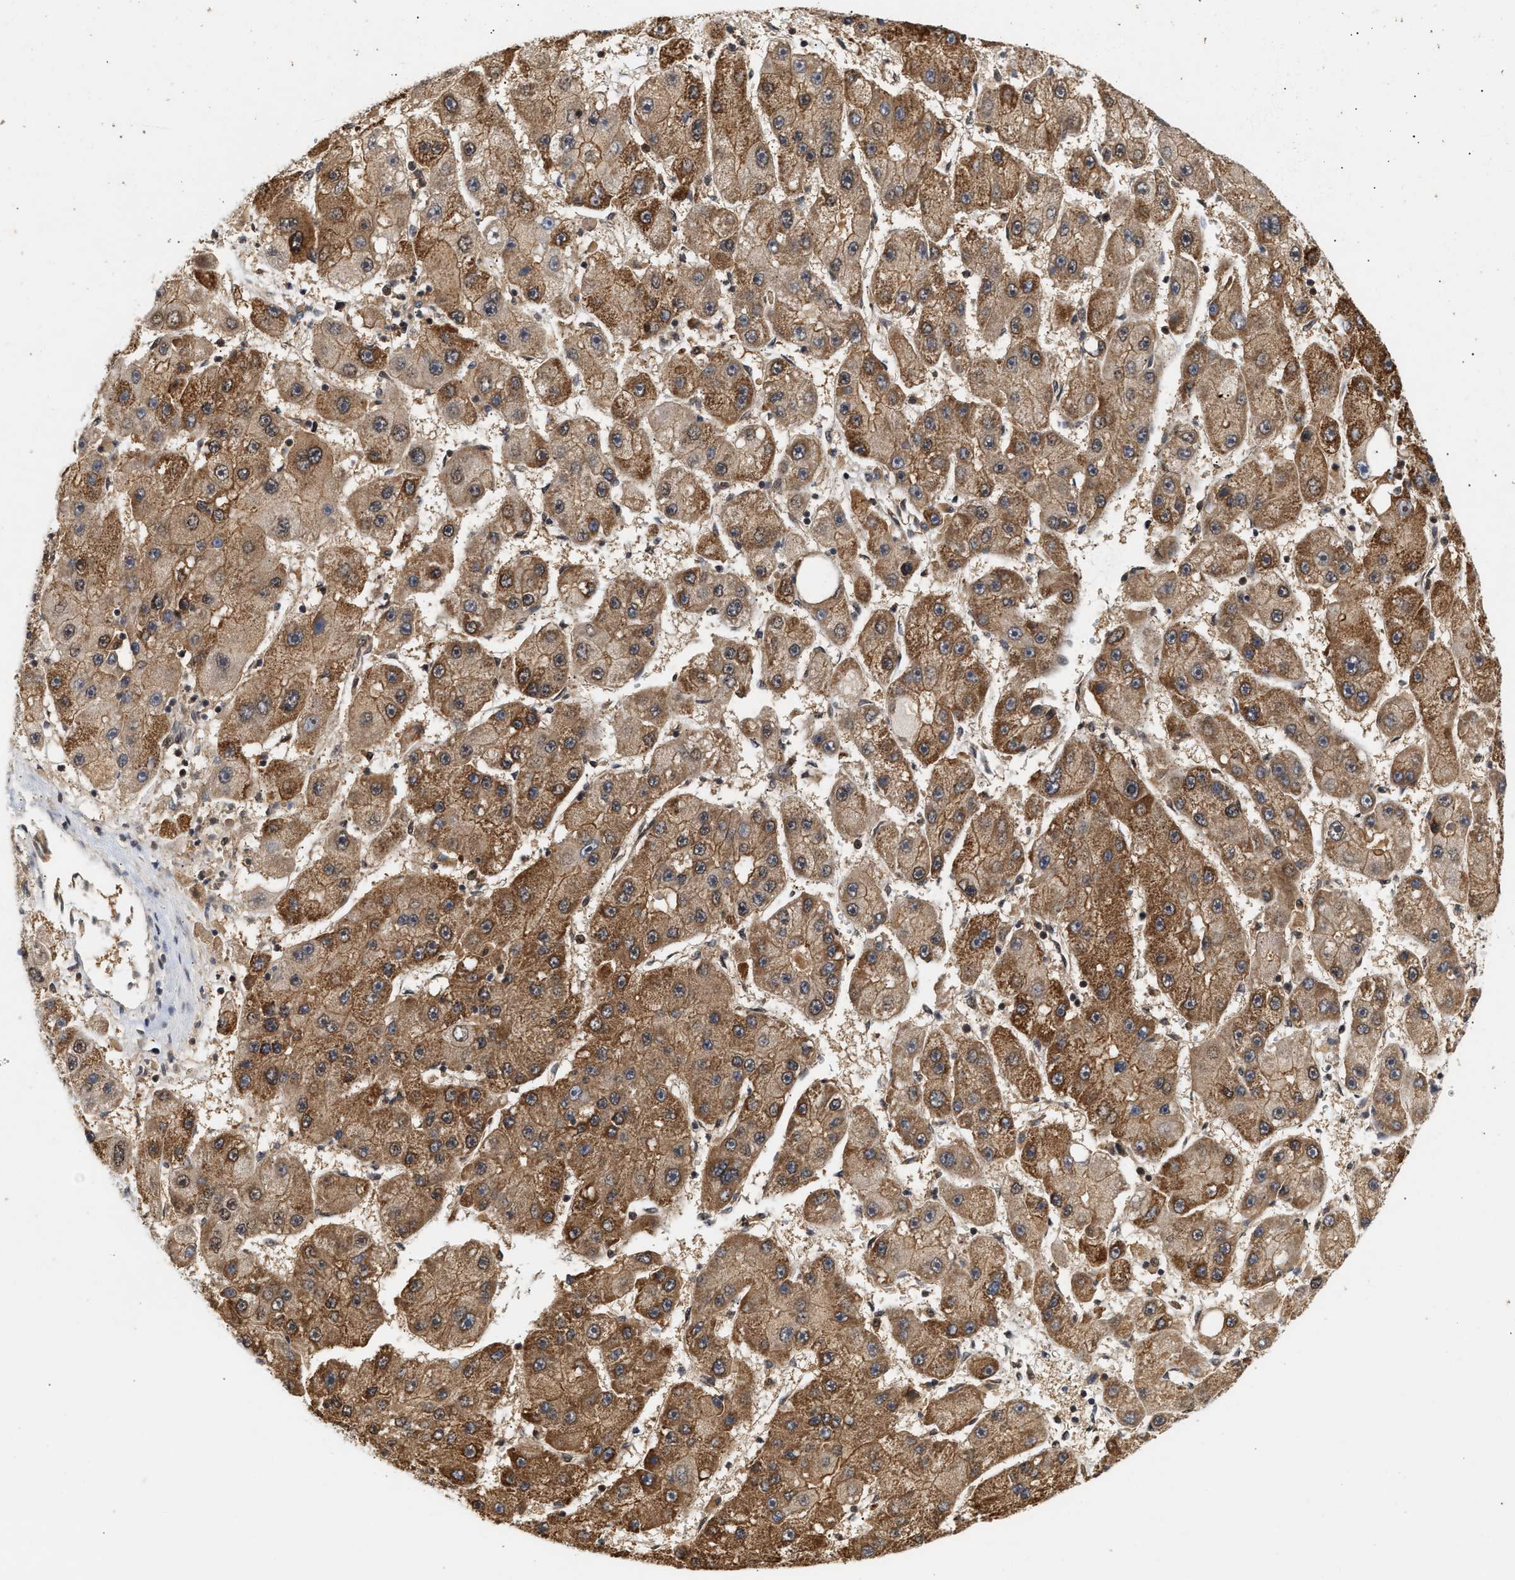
{"staining": {"intensity": "moderate", "quantity": ">75%", "location": "cytoplasmic/membranous"}, "tissue": "liver cancer", "cell_type": "Tumor cells", "image_type": "cancer", "snomed": [{"axis": "morphology", "description": "Carcinoma, Hepatocellular, NOS"}, {"axis": "topography", "description": "Liver"}], "caption": "A micrograph of human liver hepatocellular carcinoma stained for a protein displays moderate cytoplasmic/membranous brown staining in tumor cells.", "gene": "ABHD5", "patient": {"sex": "female", "age": 61}}